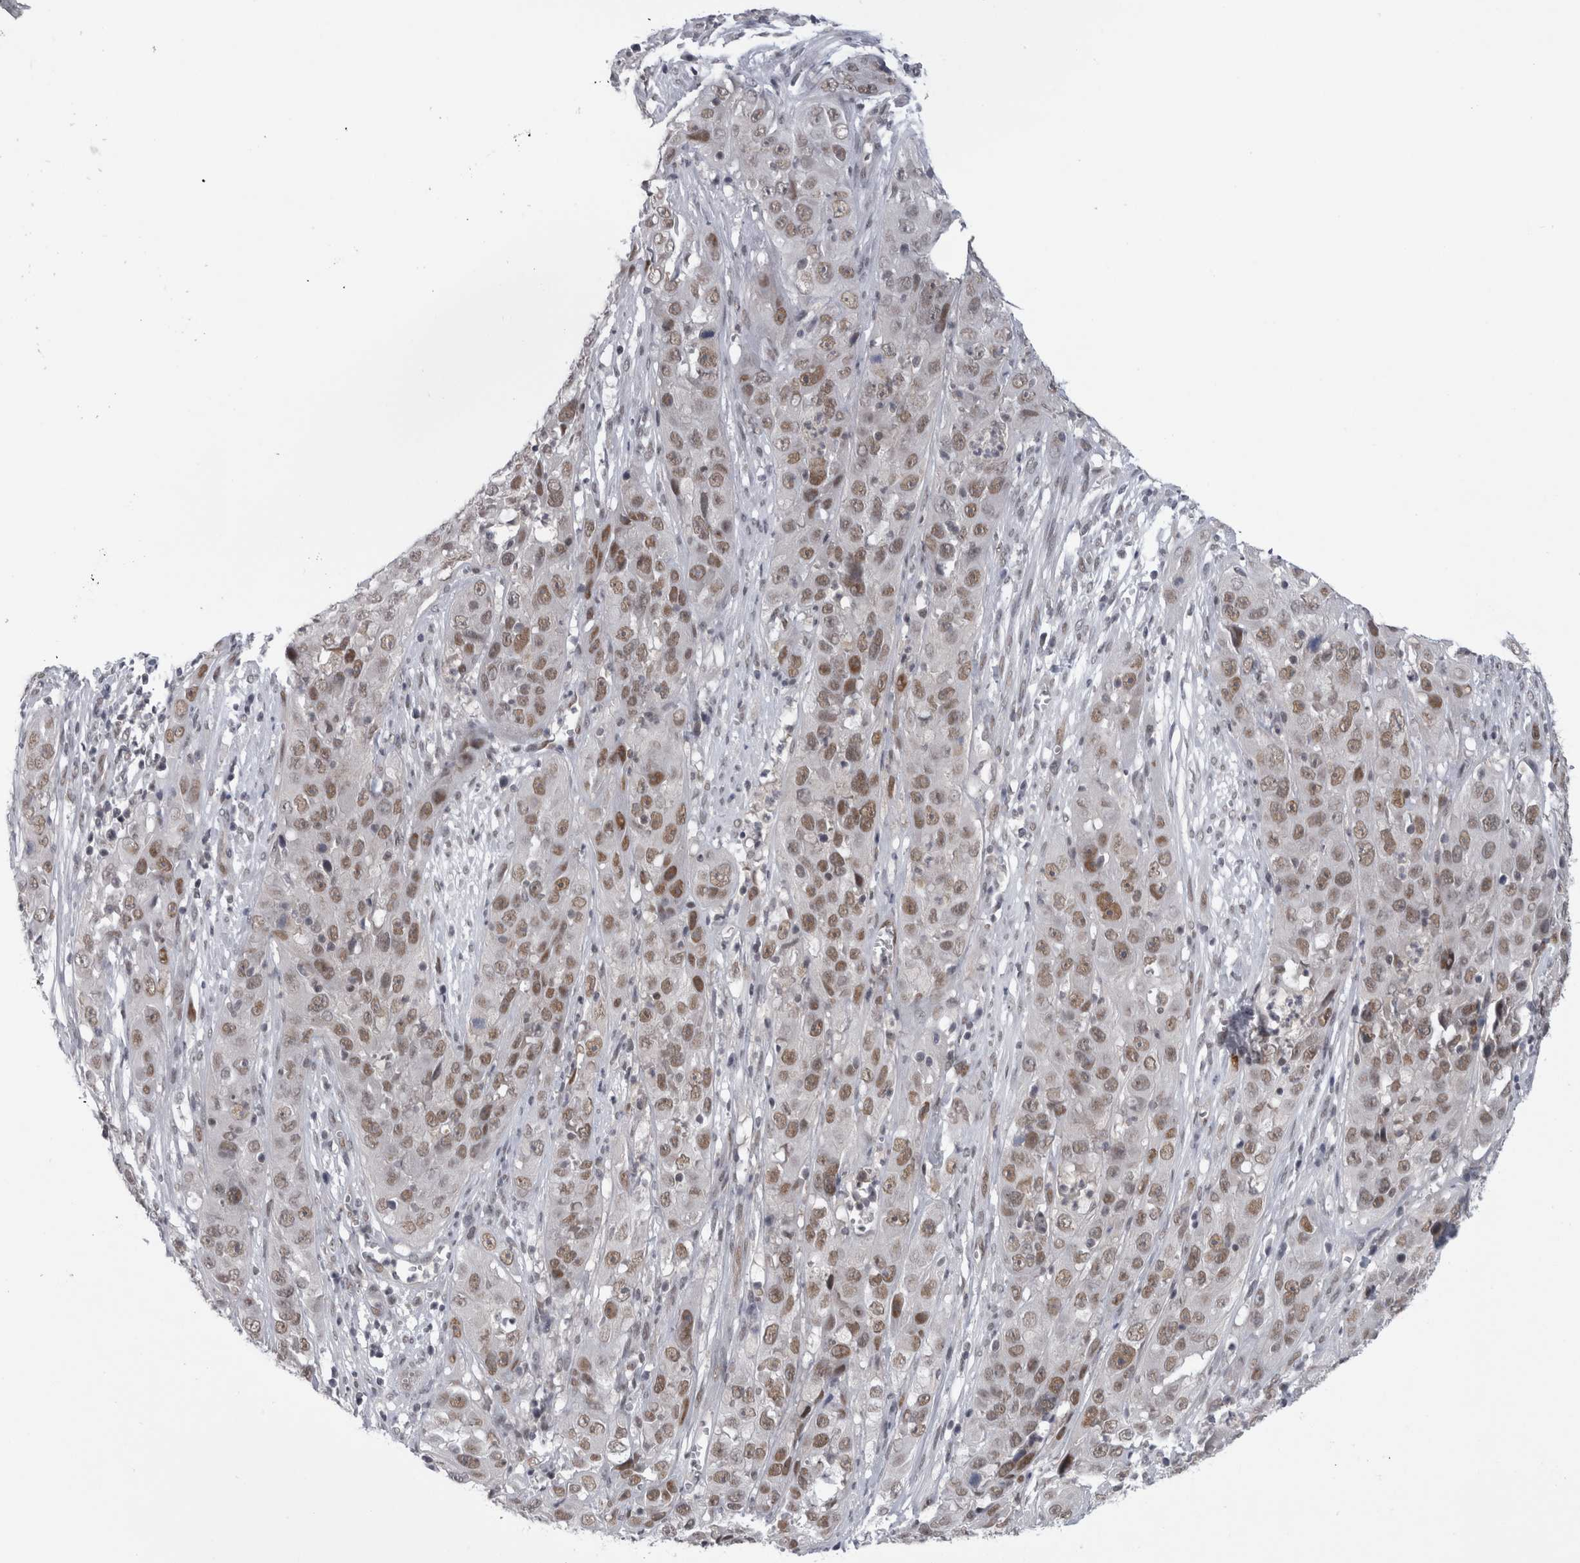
{"staining": {"intensity": "moderate", "quantity": ">75%", "location": "nuclear"}, "tissue": "cervical cancer", "cell_type": "Tumor cells", "image_type": "cancer", "snomed": [{"axis": "morphology", "description": "Squamous cell carcinoma, NOS"}, {"axis": "topography", "description": "Cervix"}], "caption": "Immunohistochemical staining of cervical squamous cell carcinoma exhibits medium levels of moderate nuclear staining in about >75% of tumor cells.", "gene": "PSMB2", "patient": {"sex": "female", "age": 32}}